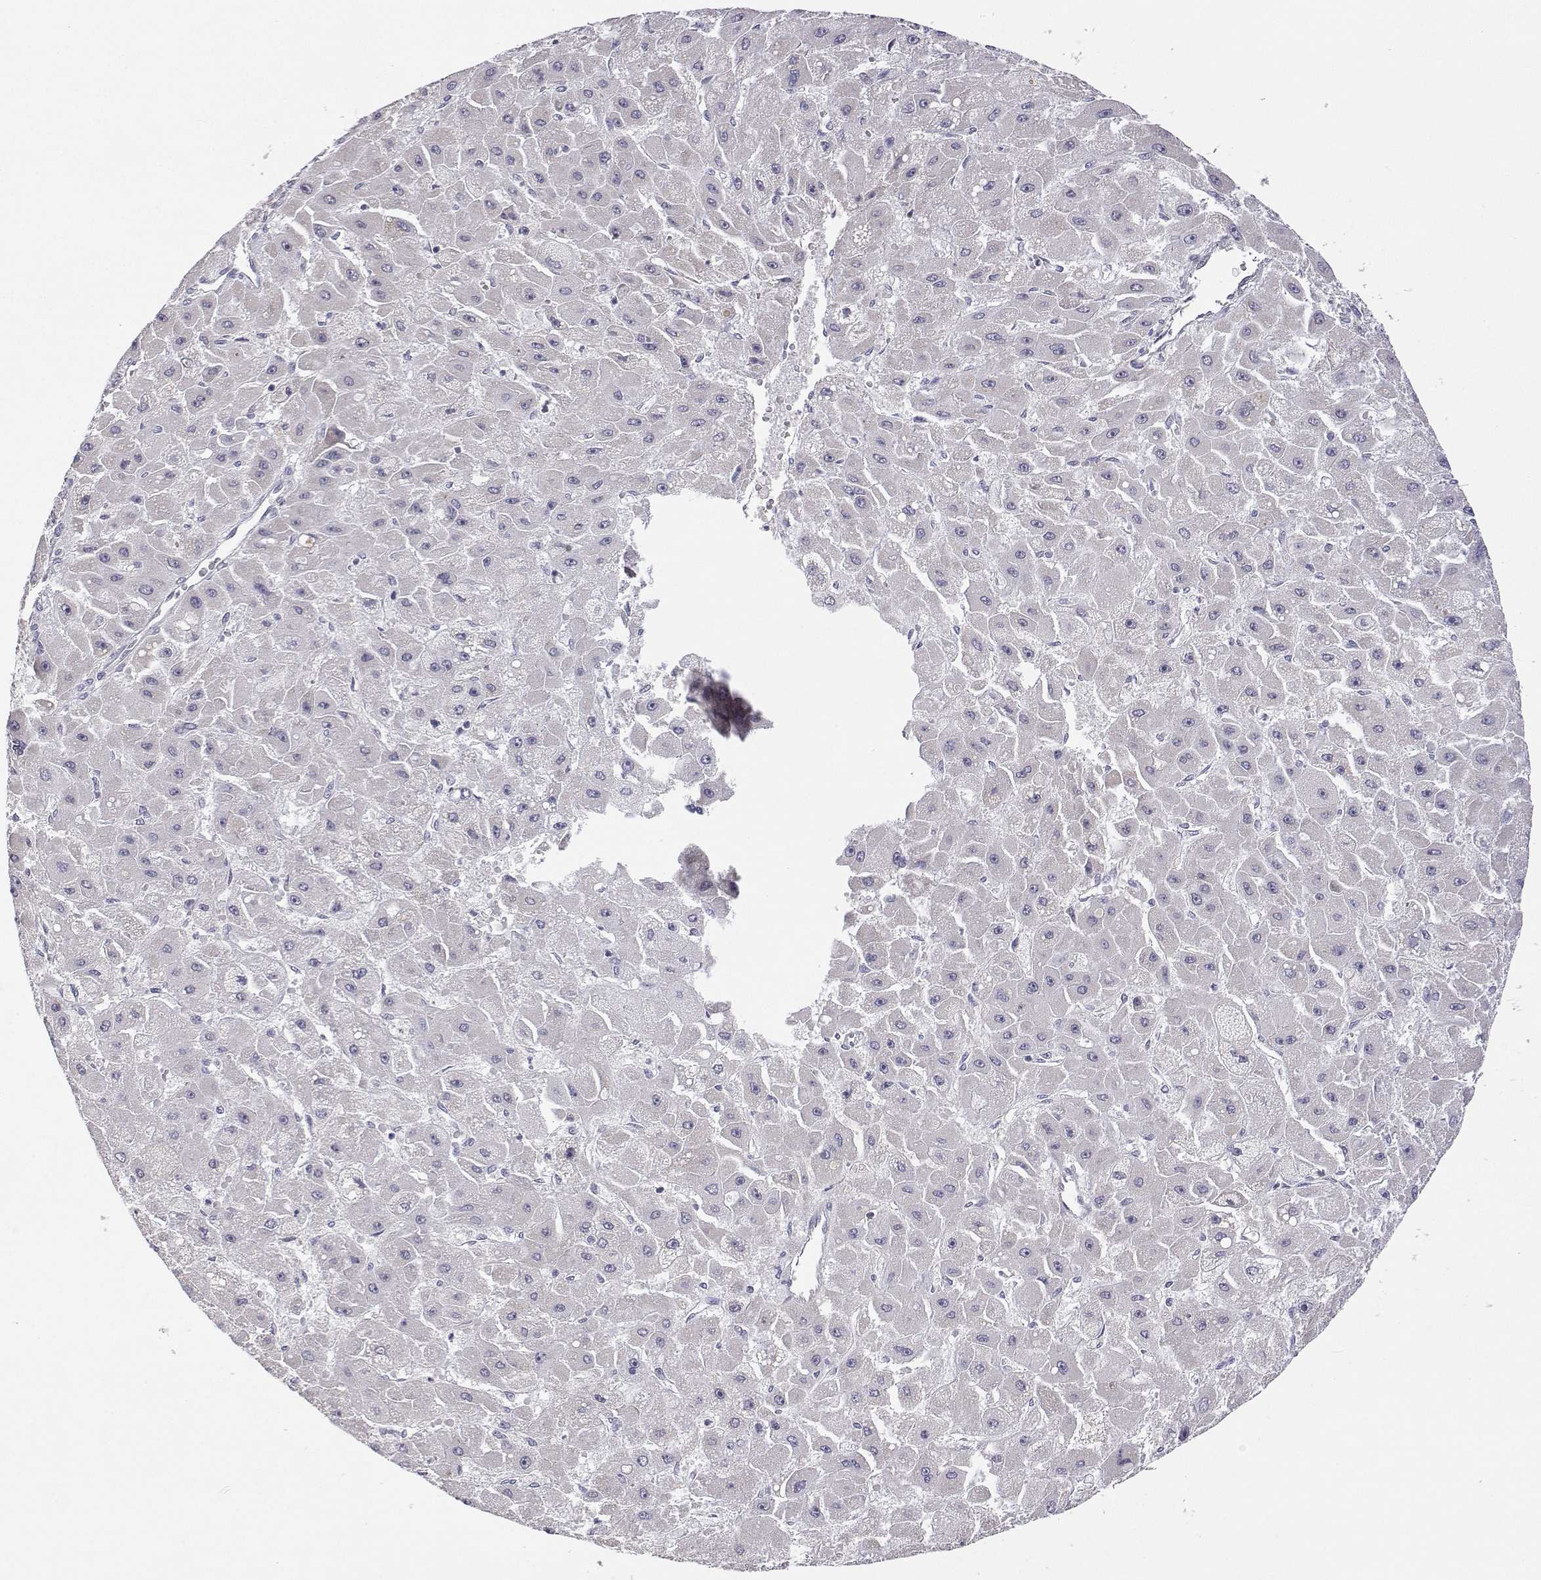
{"staining": {"intensity": "negative", "quantity": "none", "location": "none"}, "tissue": "liver cancer", "cell_type": "Tumor cells", "image_type": "cancer", "snomed": [{"axis": "morphology", "description": "Carcinoma, Hepatocellular, NOS"}, {"axis": "topography", "description": "Liver"}], "caption": "Hepatocellular carcinoma (liver) was stained to show a protein in brown. There is no significant positivity in tumor cells. The staining was performed using DAB (3,3'-diaminobenzidine) to visualize the protein expression in brown, while the nuclei were stained in blue with hematoxylin (Magnification: 20x).", "gene": "MRPL3", "patient": {"sex": "female", "age": 25}}